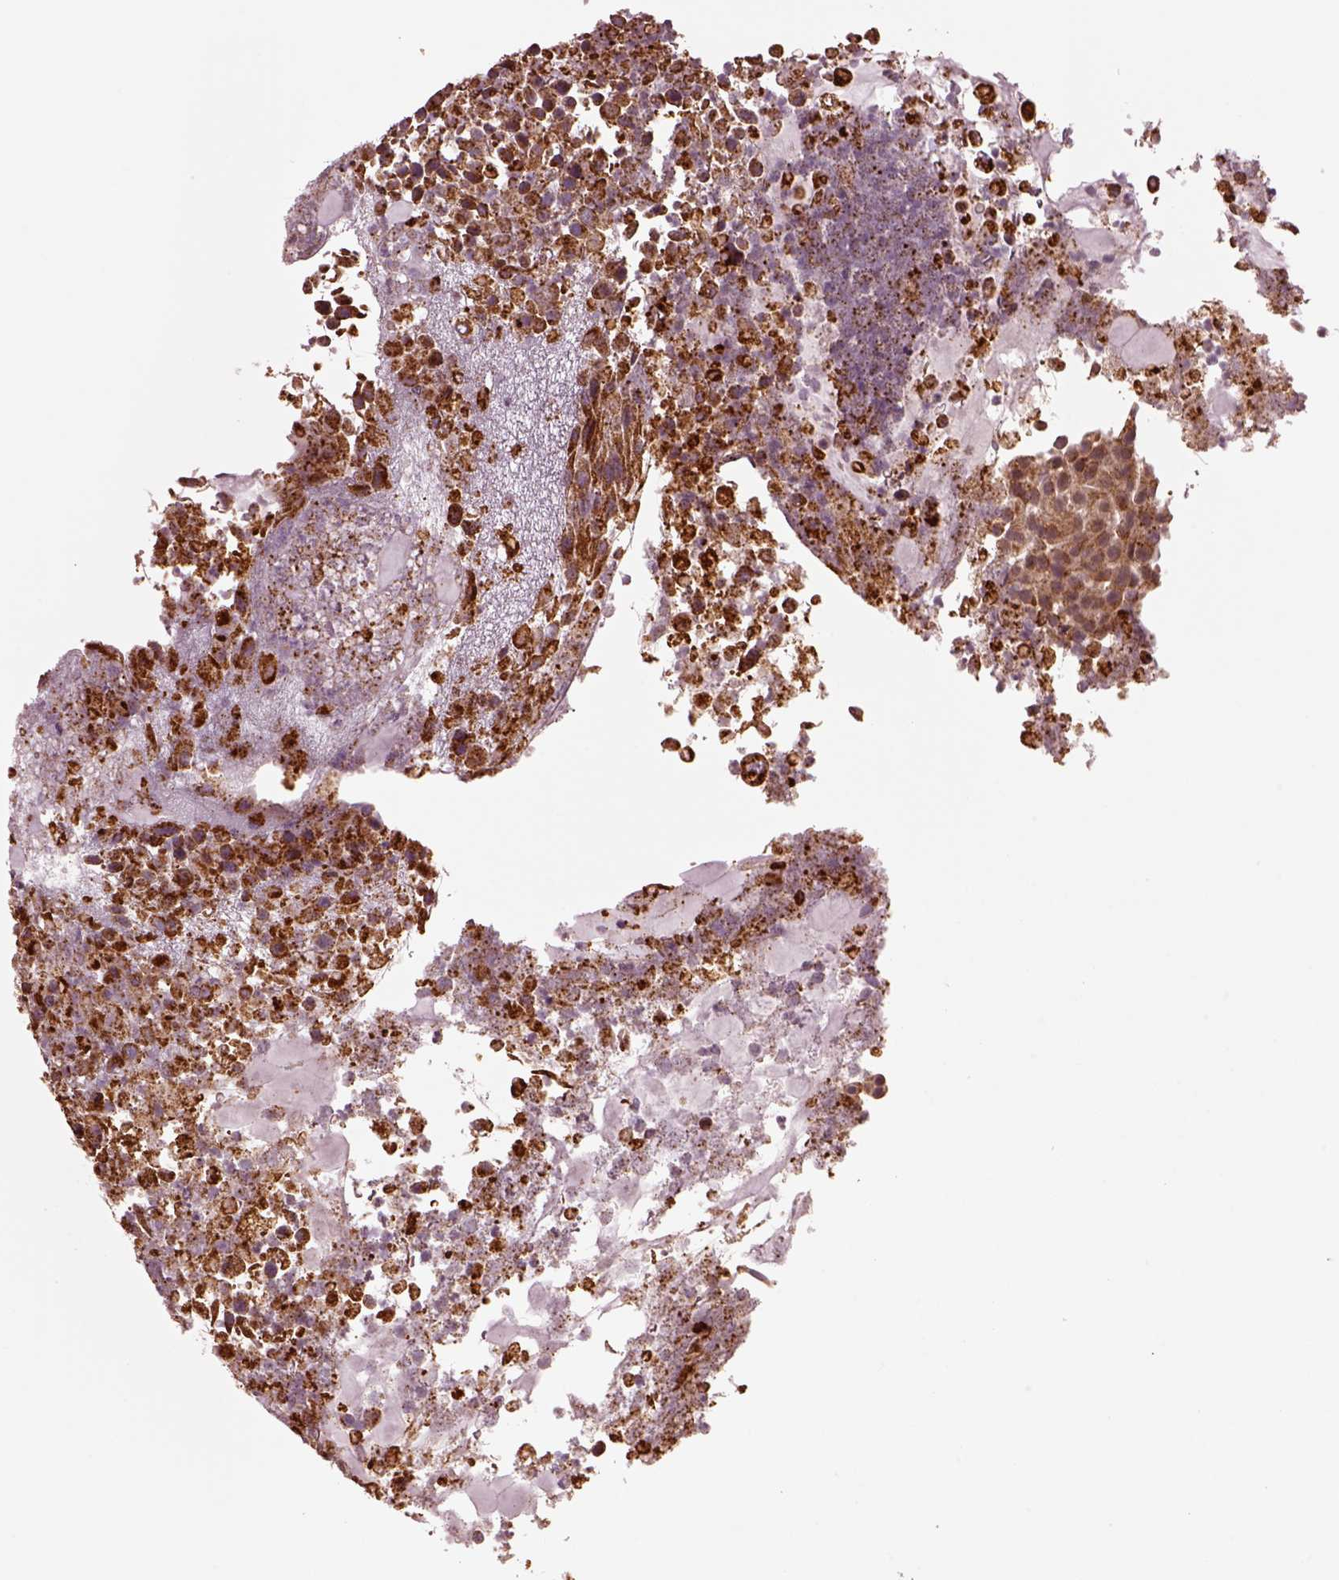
{"staining": {"intensity": "moderate", "quantity": ">75%", "location": "cytoplasmic/membranous"}, "tissue": "urothelial cancer", "cell_type": "Tumor cells", "image_type": "cancer", "snomed": [{"axis": "morphology", "description": "Urothelial carcinoma, Low grade"}, {"axis": "topography", "description": "Urinary bladder"}], "caption": "High-magnification brightfield microscopy of urothelial cancer stained with DAB (3,3'-diaminobenzidine) (brown) and counterstained with hematoxylin (blue). tumor cells exhibit moderate cytoplasmic/membranous positivity is identified in approximately>75% of cells.", "gene": "SEL1L3", "patient": {"sex": "female", "age": 87}}